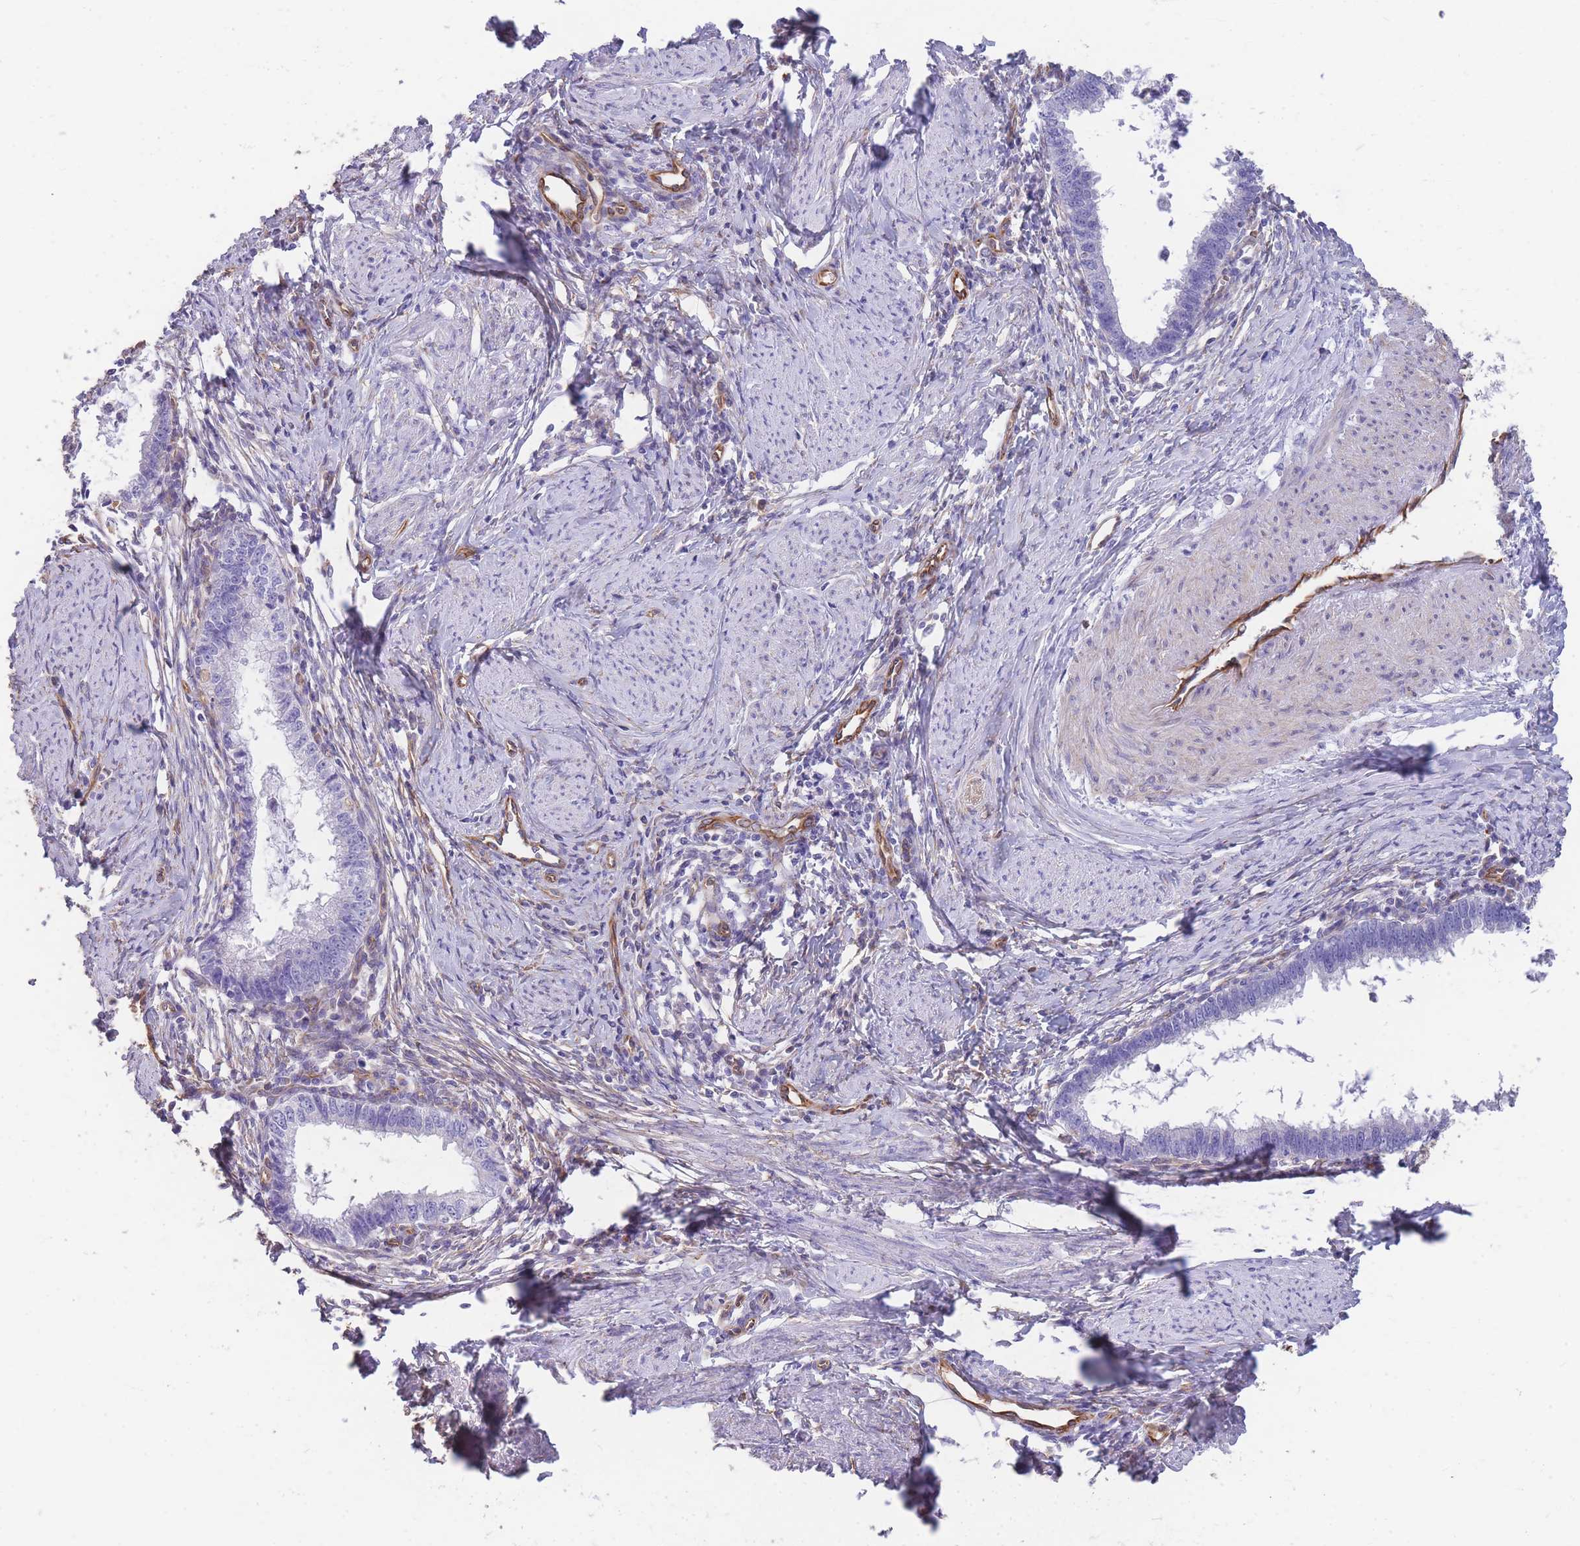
{"staining": {"intensity": "negative", "quantity": "none", "location": "none"}, "tissue": "cervical cancer", "cell_type": "Tumor cells", "image_type": "cancer", "snomed": [{"axis": "morphology", "description": "Adenocarcinoma, NOS"}, {"axis": "topography", "description": "Cervix"}], "caption": "The immunohistochemistry photomicrograph has no significant staining in tumor cells of cervical adenocarcinoma tissue.", "gene": "ANKRD53", "patient": {"sex": "female", "age": 36}}